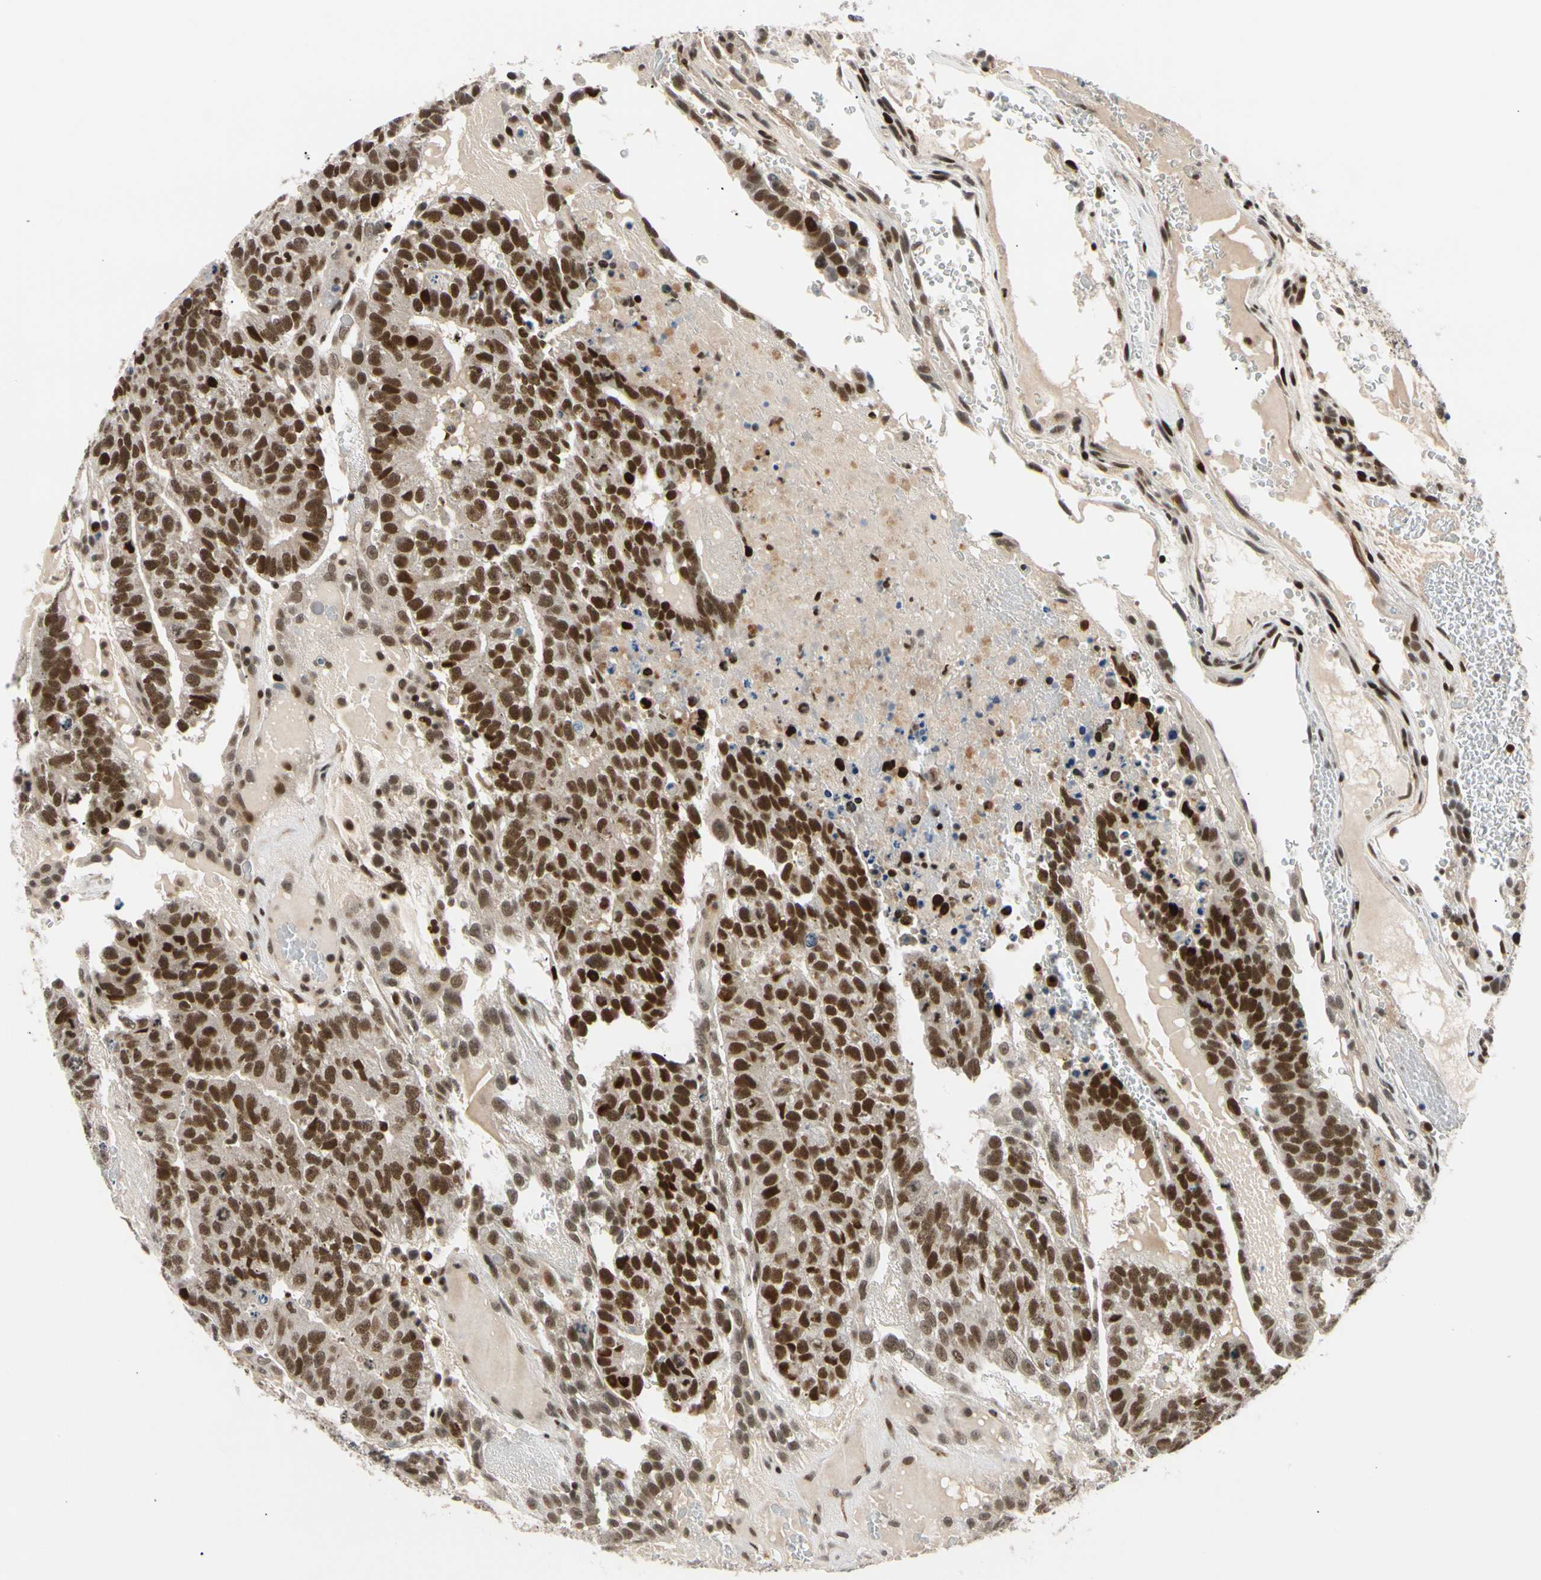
{"staining": {"intensity": "strong", "quantity": ">75%", "location": "nuclear"}, "tissue": "testis cancer", "cell_type": "Tumor cells", "image_type": "cancer", "snomed": [{"axis": "morphology", "description": "Seminoma, NOS"}, {"axis": "morphology", "description": "Carcinoma, Embryonal, NOS"}, {"axis": "topography", "description": "Testis"}], "caption": "Immunohistochemical staining of human testis seminoma reveals strong nuclear protein staining in about >75% of tumor cells.", "gene": "E2F1", "patient": {"sex": "male", "age": 52}}